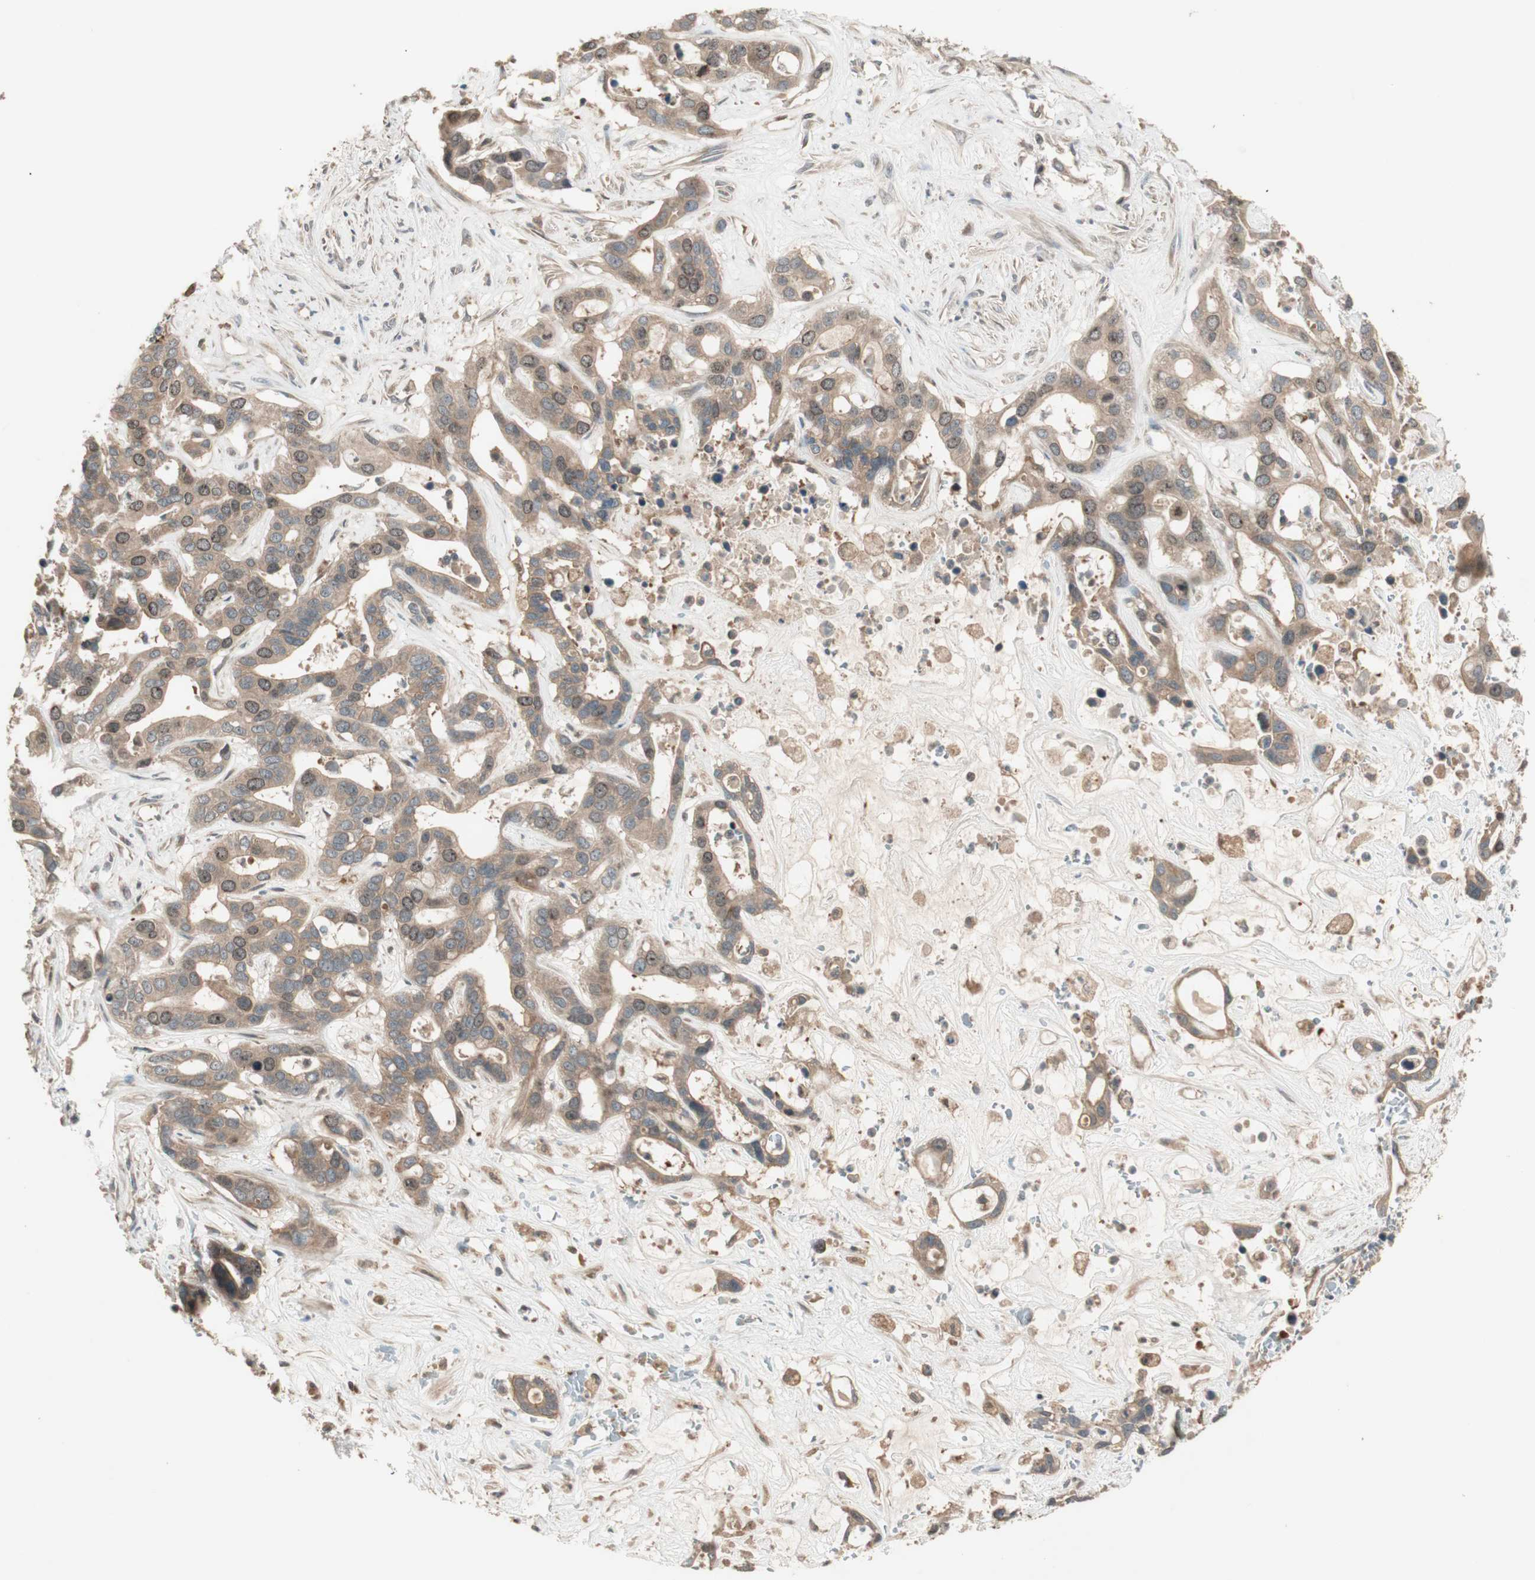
{"staining": {"intensity": "moderate", "quantity": ">75%", "location": "cytoplasmic/membranous"}, "tissue": "liver cancer", "cell_type": "Tumor cells", "image_type": "cancer", "snomed": [{"axis": "morphology", "description": "Cholangiocarcinoma"}, {"axis": "topography", "description": "Liver"}], "caption": "A medium amount of moderate cytoplasmic/membranous positivity is present in about >75% of tumor cells in liver cancer tissue.", "gene": "ATP6AP2", "patient": {"sex": "female", "age": 65}}